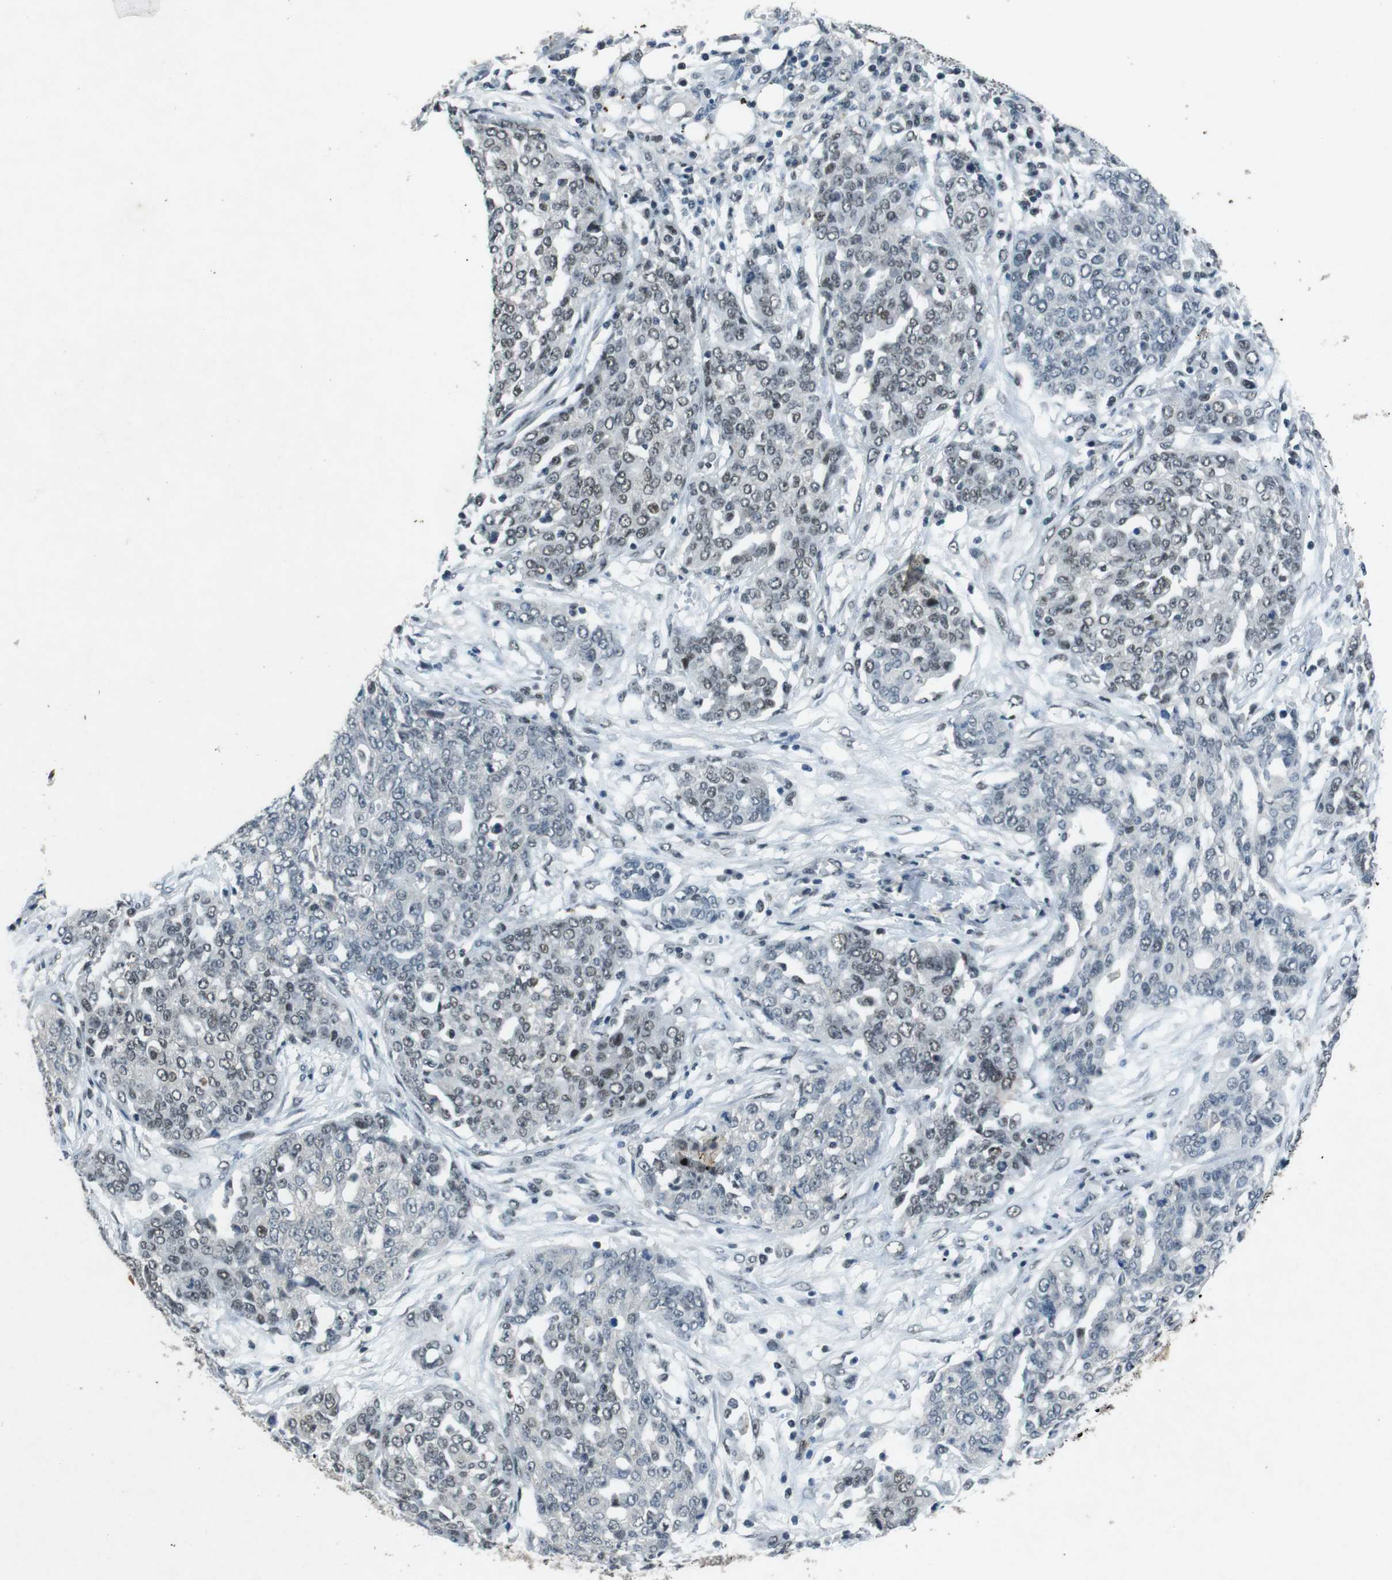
{"staining": {"intensity": "weak", "quantity": "<25%", "location": "nuclear"}, "tissue": "ovarian cancer", "cell_type": "Tumor cells", "image_type": "cancer", "snomed": [{"axis": "morphology", "description": "Cystadenocarcinoma, serous, NOS"}, {"axis": "topography", "description": "Soft tissue"}, {"axis": "topography", "description": "Ovary"}], "caption": "Tumor cells show no significant positivity in ovarian serous cystadenocarcinoma. (Stains: DAB (3,3'-diaminobenzidine) immunohistochemistry with hematoxylin counter stain, Microscopy: brightfield microscopy at high magnification).", "gene": "USP7", "patient": {"sex": "female", "age": 57}}